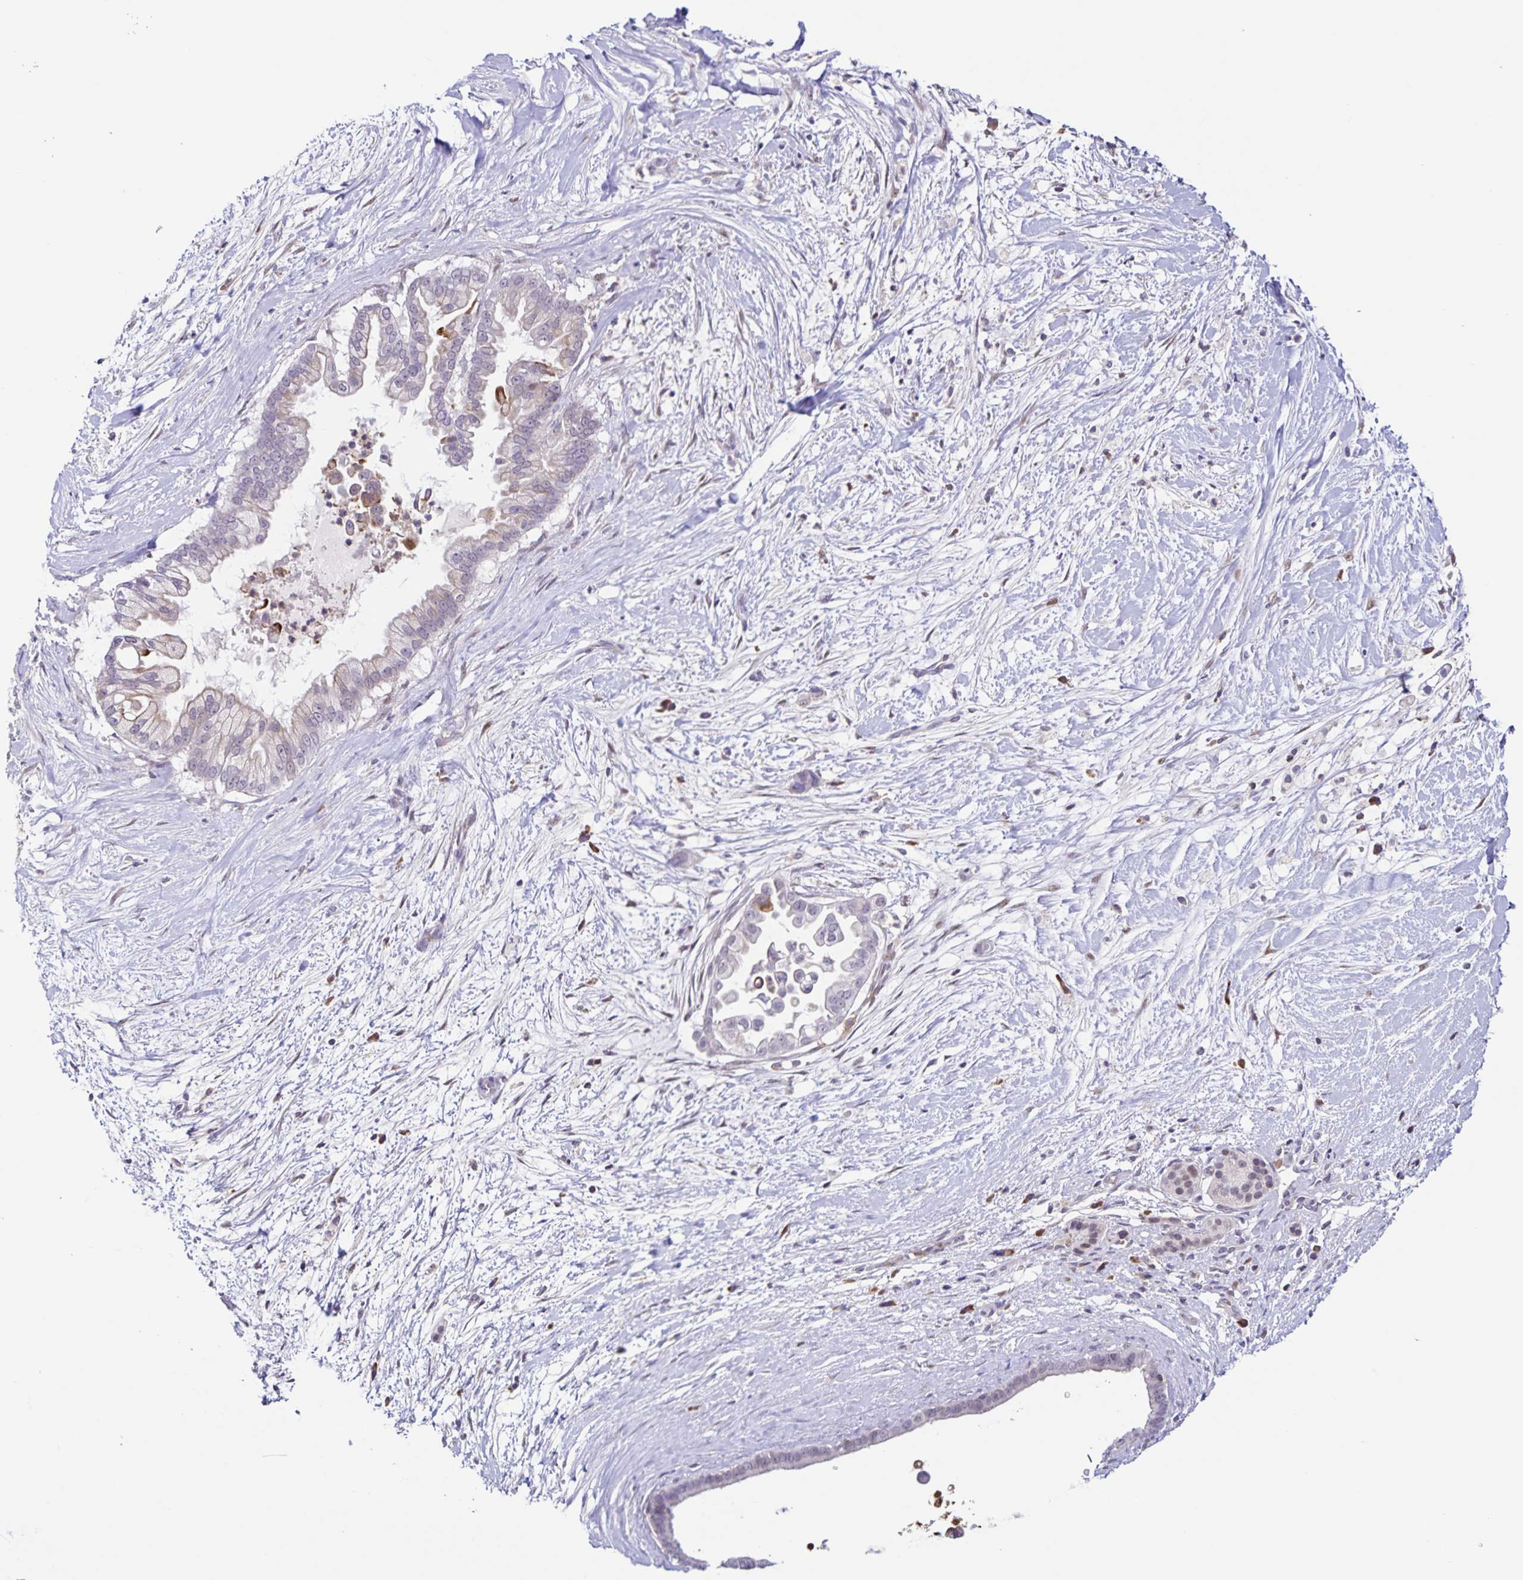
{"staining": {"intensity": "negative", "quantity": "none", "location": "none"}, "tissue": "pancreatic cancer", "cell_type": "Tumor cells", "image_type": "cancer", "snomed": [{"axis": "morphology", "description": "Adenocarcinoma, NOS"}, {"axis": "topography", "description": "Pancreas"}], "caption": "This is an IHC image of pancreatic cancer (adenocarcinoma). There is no expression in tumor cells.", "gene": "STPG4", "patient": {"sex": "female", "age": 69}}